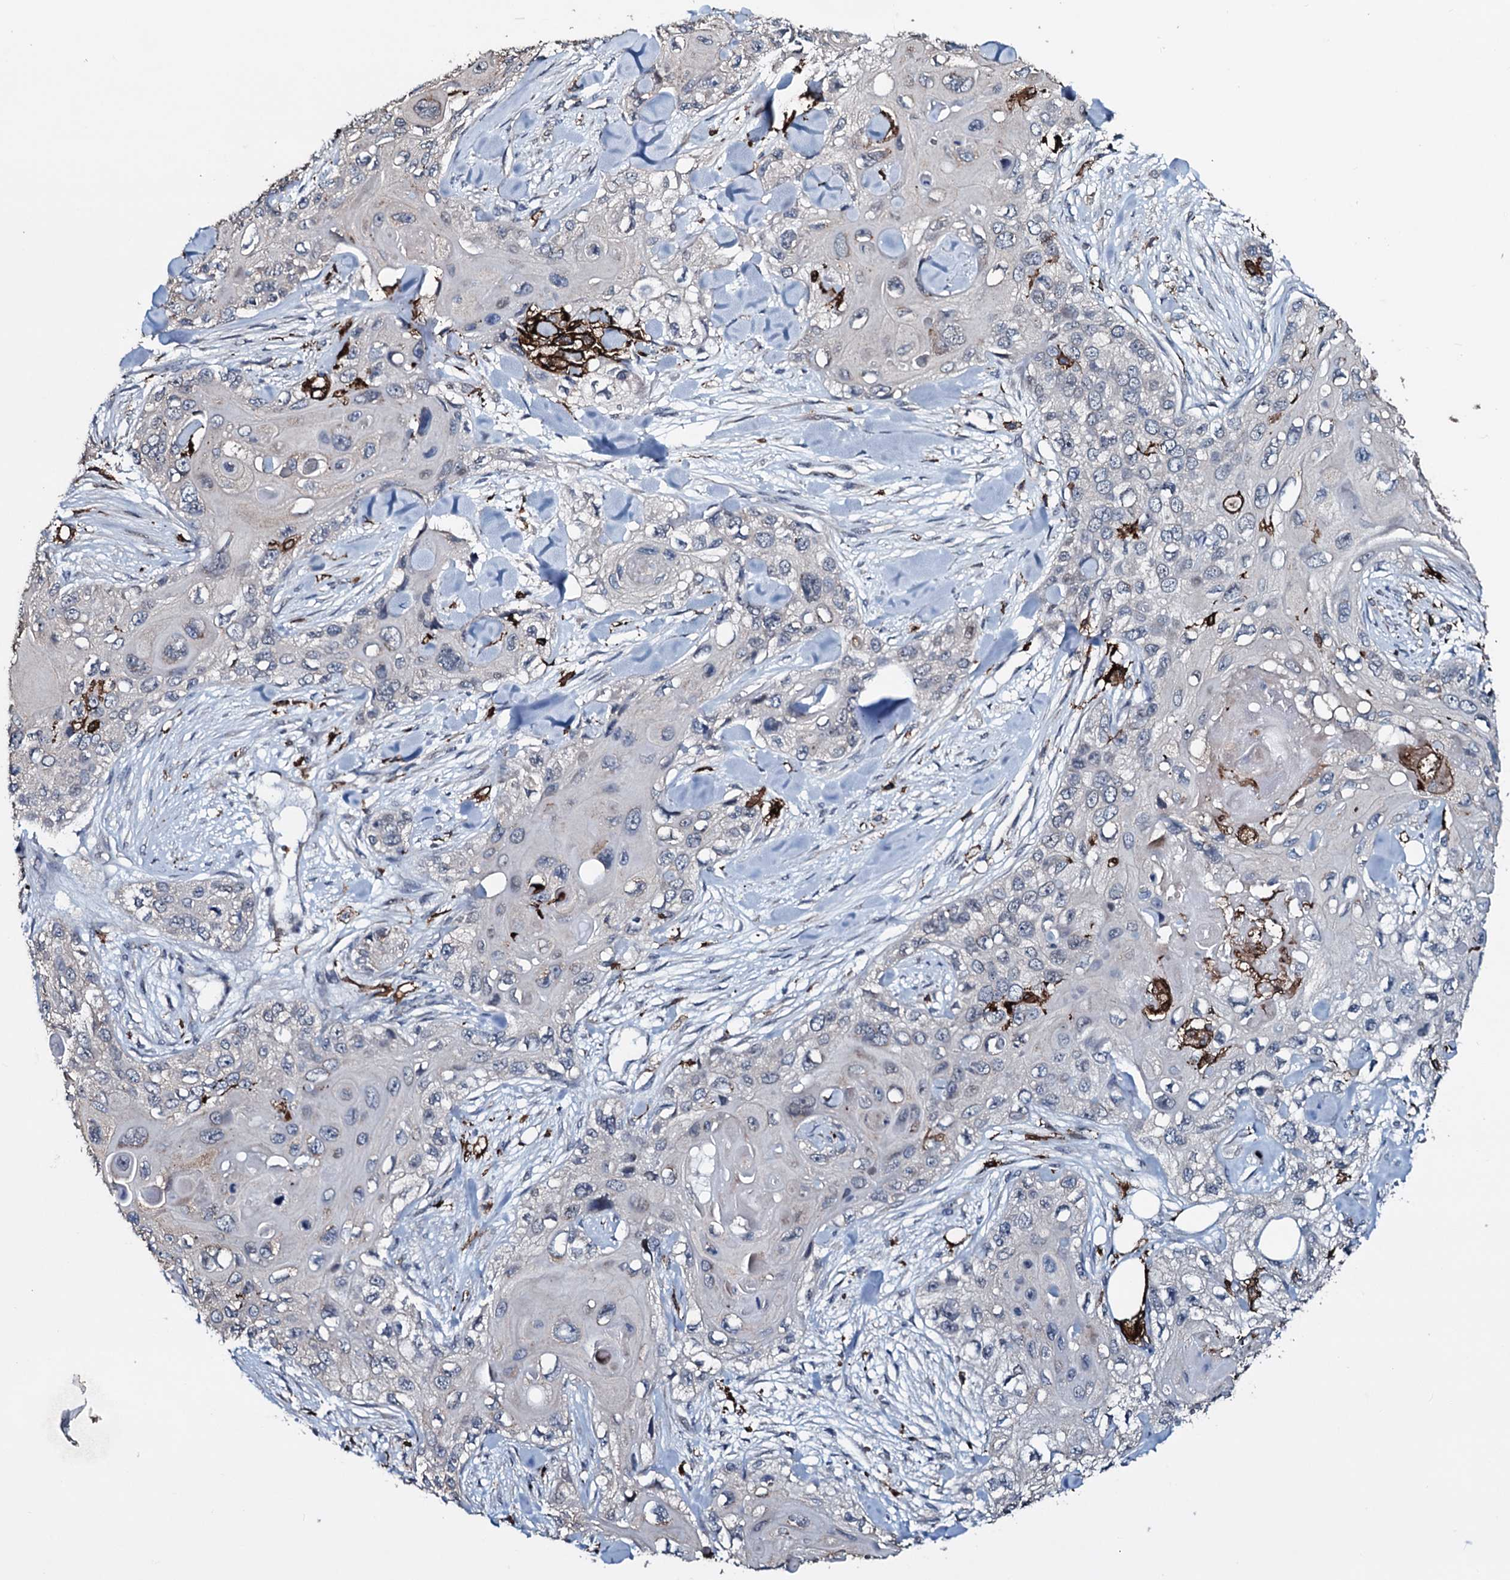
{"staining": {"intensity": "negative", "quantity": "none", "location": "none"}, "tissue": "skin cancer", "cell_type": "Tumor cells", "image_type": "cancer", "snomed": [{"axis": "morphology", "description": "Normal tissue, NOS"}, {"axis": "morphology", "description": "Squamous cell carcinoma, NOS"}, {"axis": "topography", "description": "Skin"}], "caption": "Photomicrograph shows no protein positivity in tumor cells of skin cancer tissue. (Brightfield microscopy of DAB (3,3'-diaminobenzidine) immunohistochemistry (IHC) at high magnification).", "gene": "OGFOD2", "patient": {"sex": "male", "age": 72}}